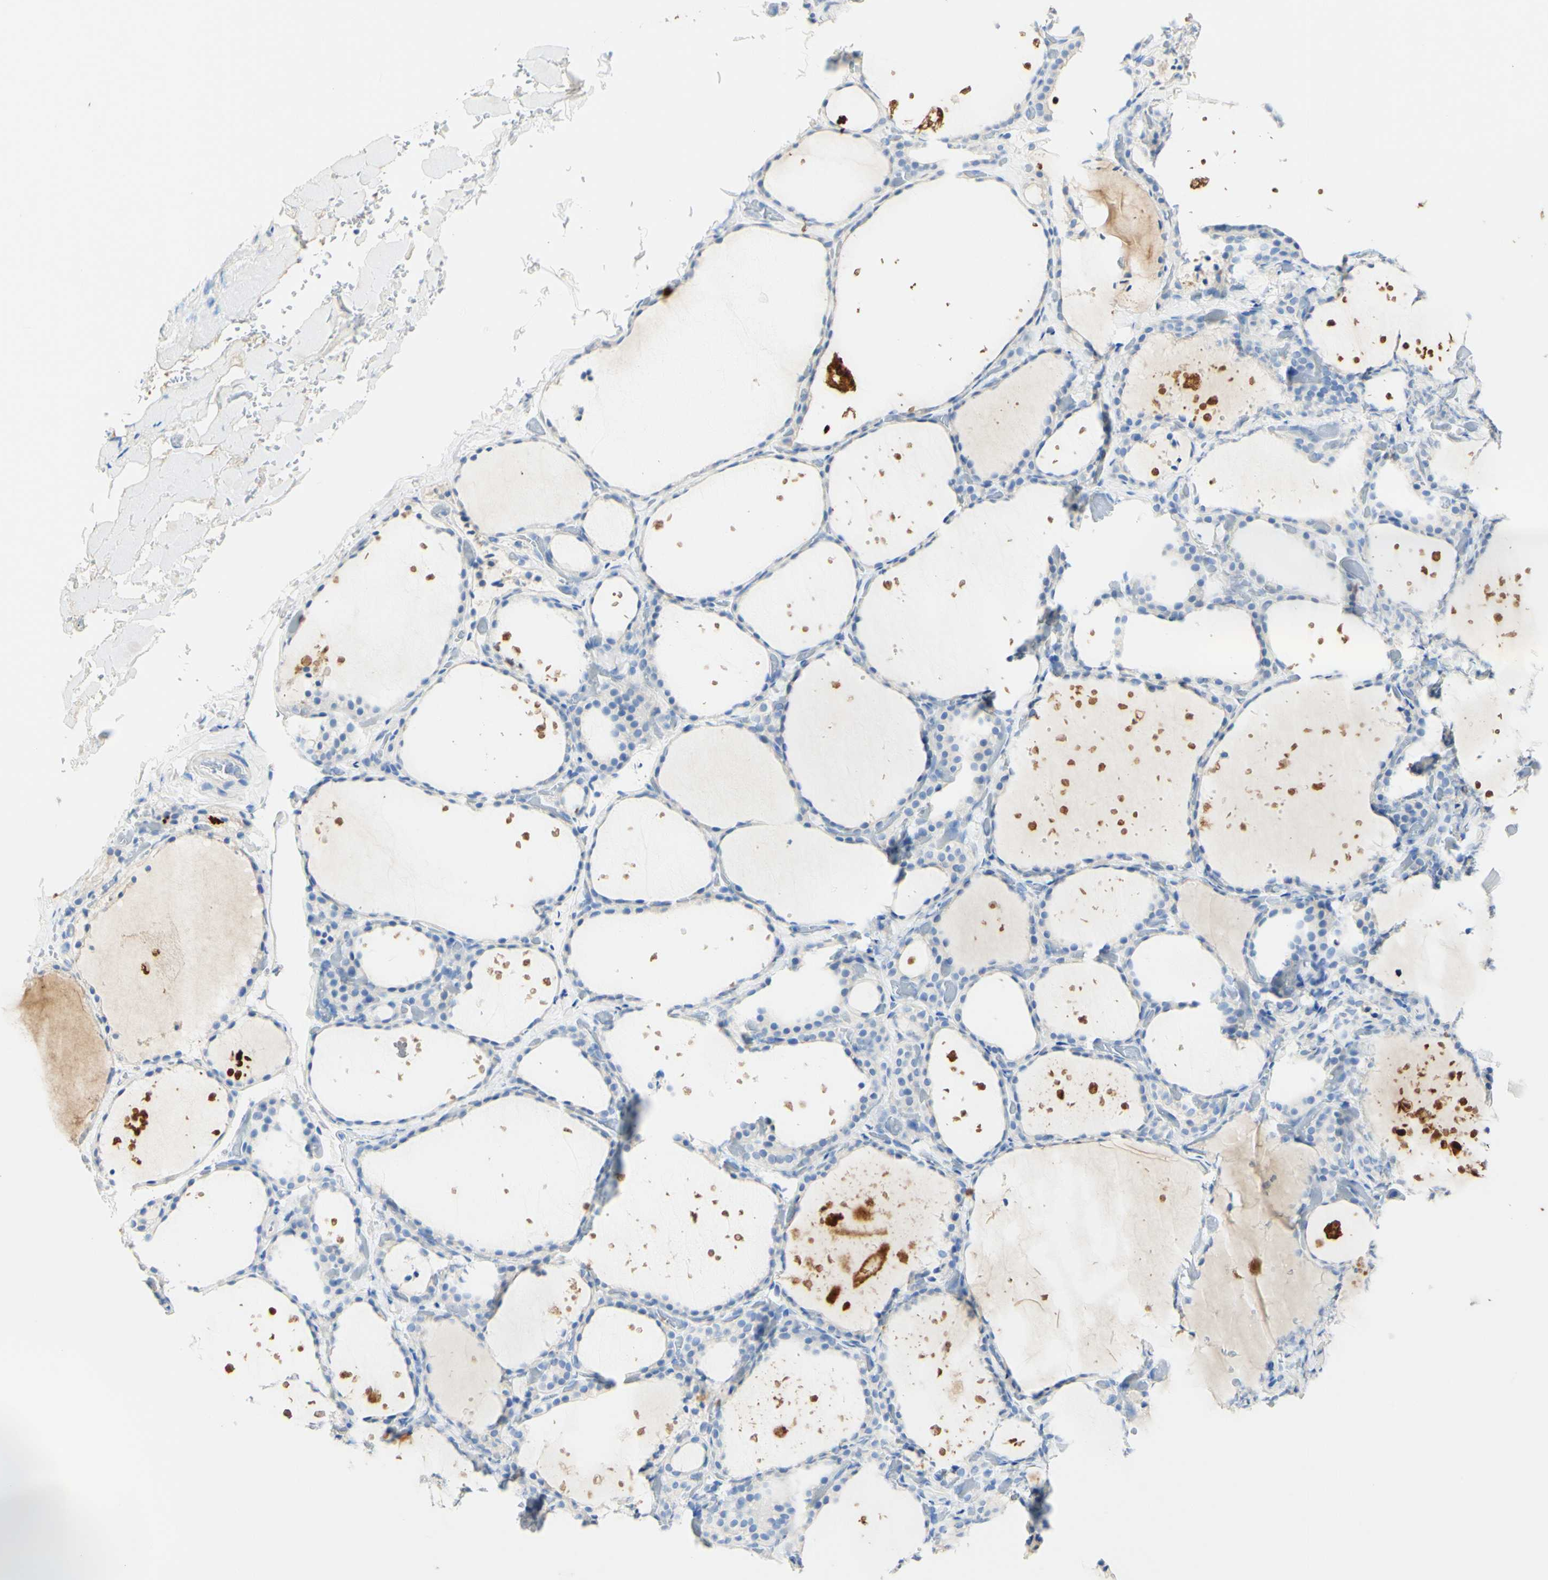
{"staining": {"intensity": "negative", "quantity": "none", "location": "none"}, "tissue": "thyroid gland", "cell_type": "Glandular cells", "image_type": "normal", "snomed": [{"axis": "morphology", "description": "Normal tissue, NOS"}, {"axis": "topography", "description": "Thyroid gland"}], "caption": "A high-resolution micrograph shows IHC staining of benign thyroid gland, which exhibits no significant positivity in glandular cells.", "gene": "PIGR", "patient": {"sex": "female", "age": 44}}